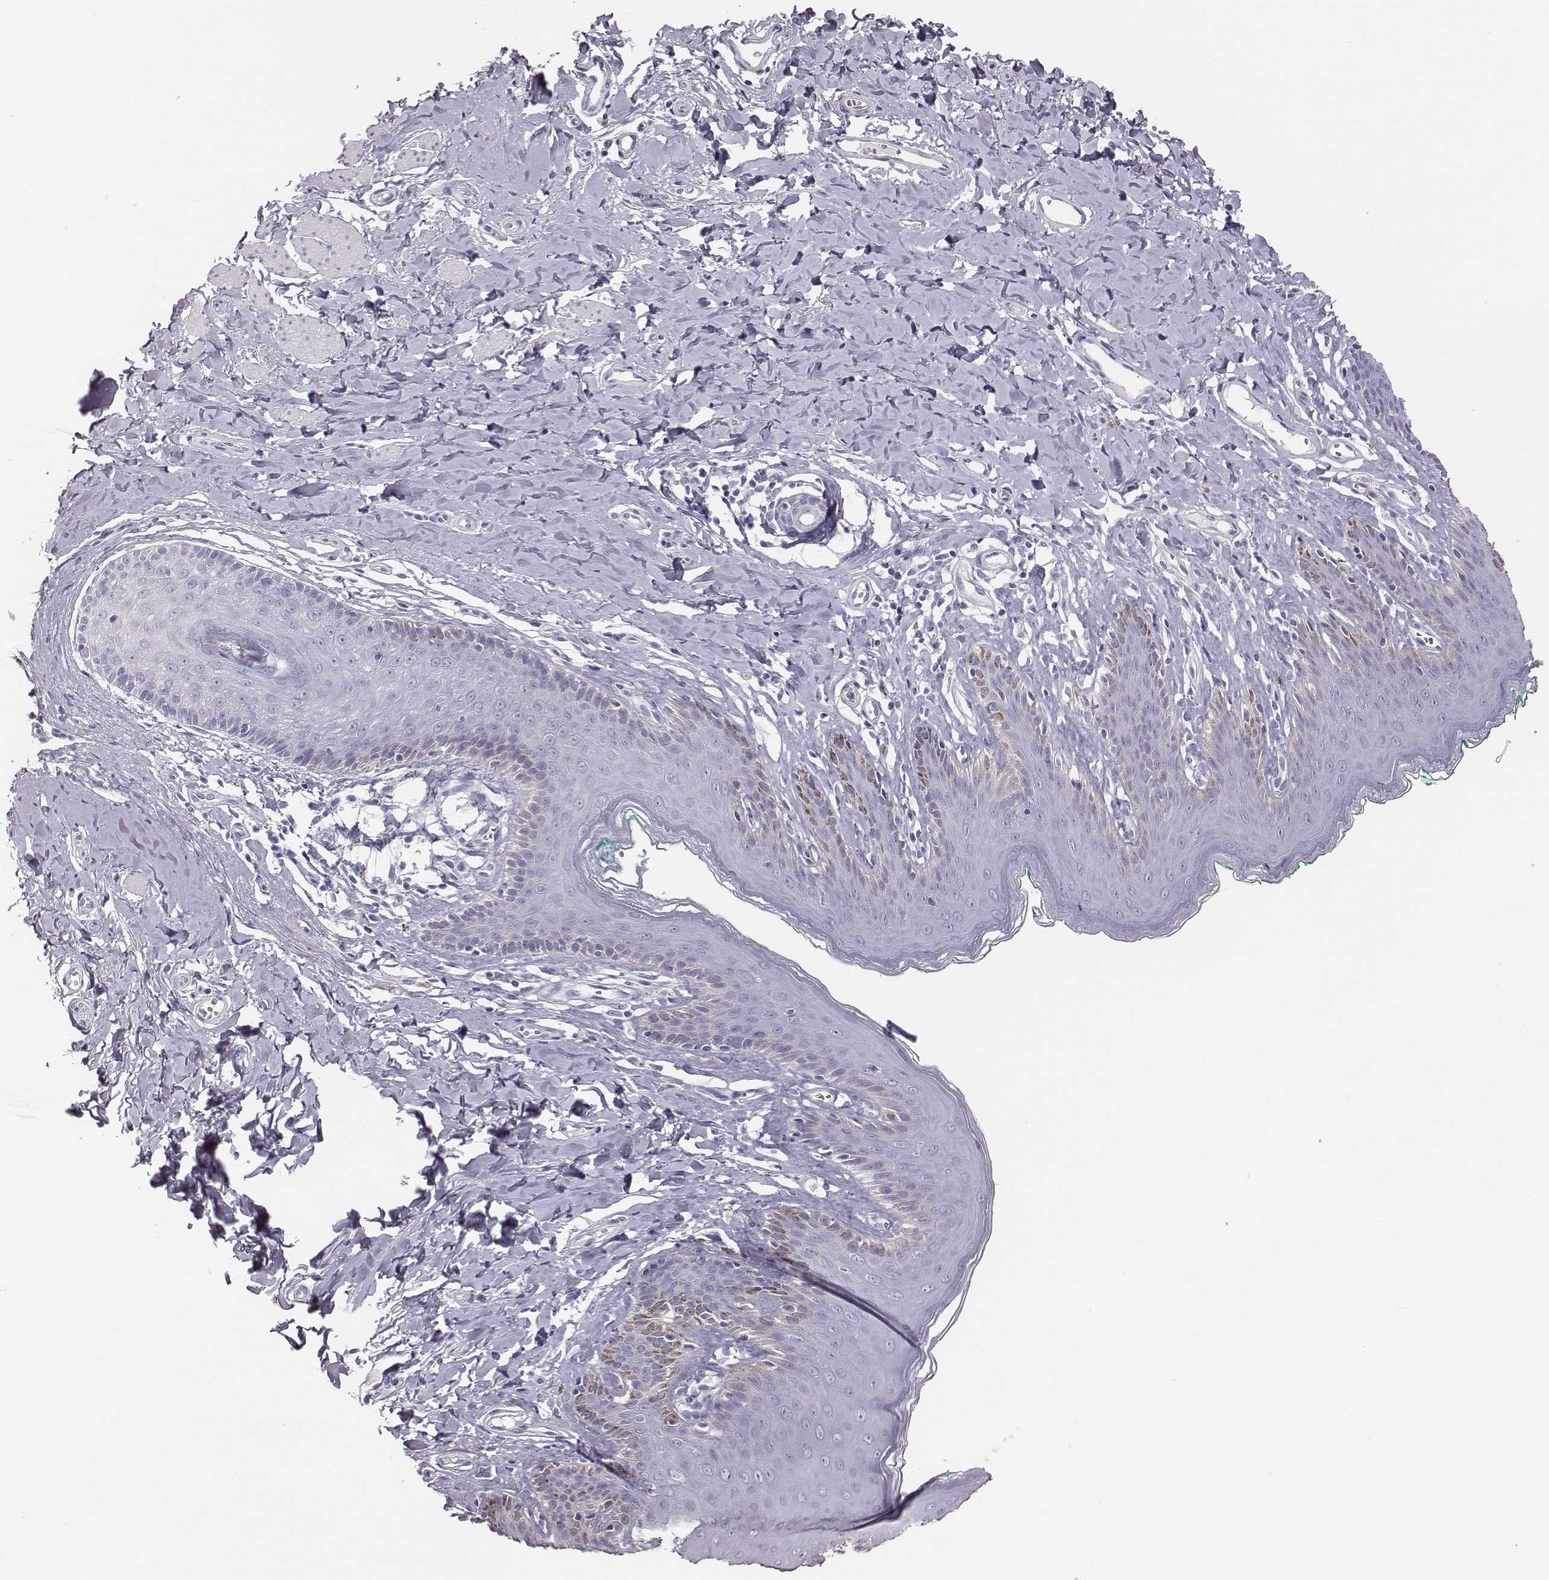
{"staining": {"intensity": "negative", "quantity": "none", "location": "none"}, "tissue": "skin", "cell_type": "Epidermal cells", "image_type": "normal", "snomed": [{"axis": "morphology", "description": "Normal tissue, NOS"}, {"axis": "topography", "description": "Vulva"}], "caption": "An IHC photomicrograph of normal skin is shown. There is no staining in epidermal cells of skin.", "gene": "ENSG00000290147", "patient": {"sex": "female", "age": 66}}